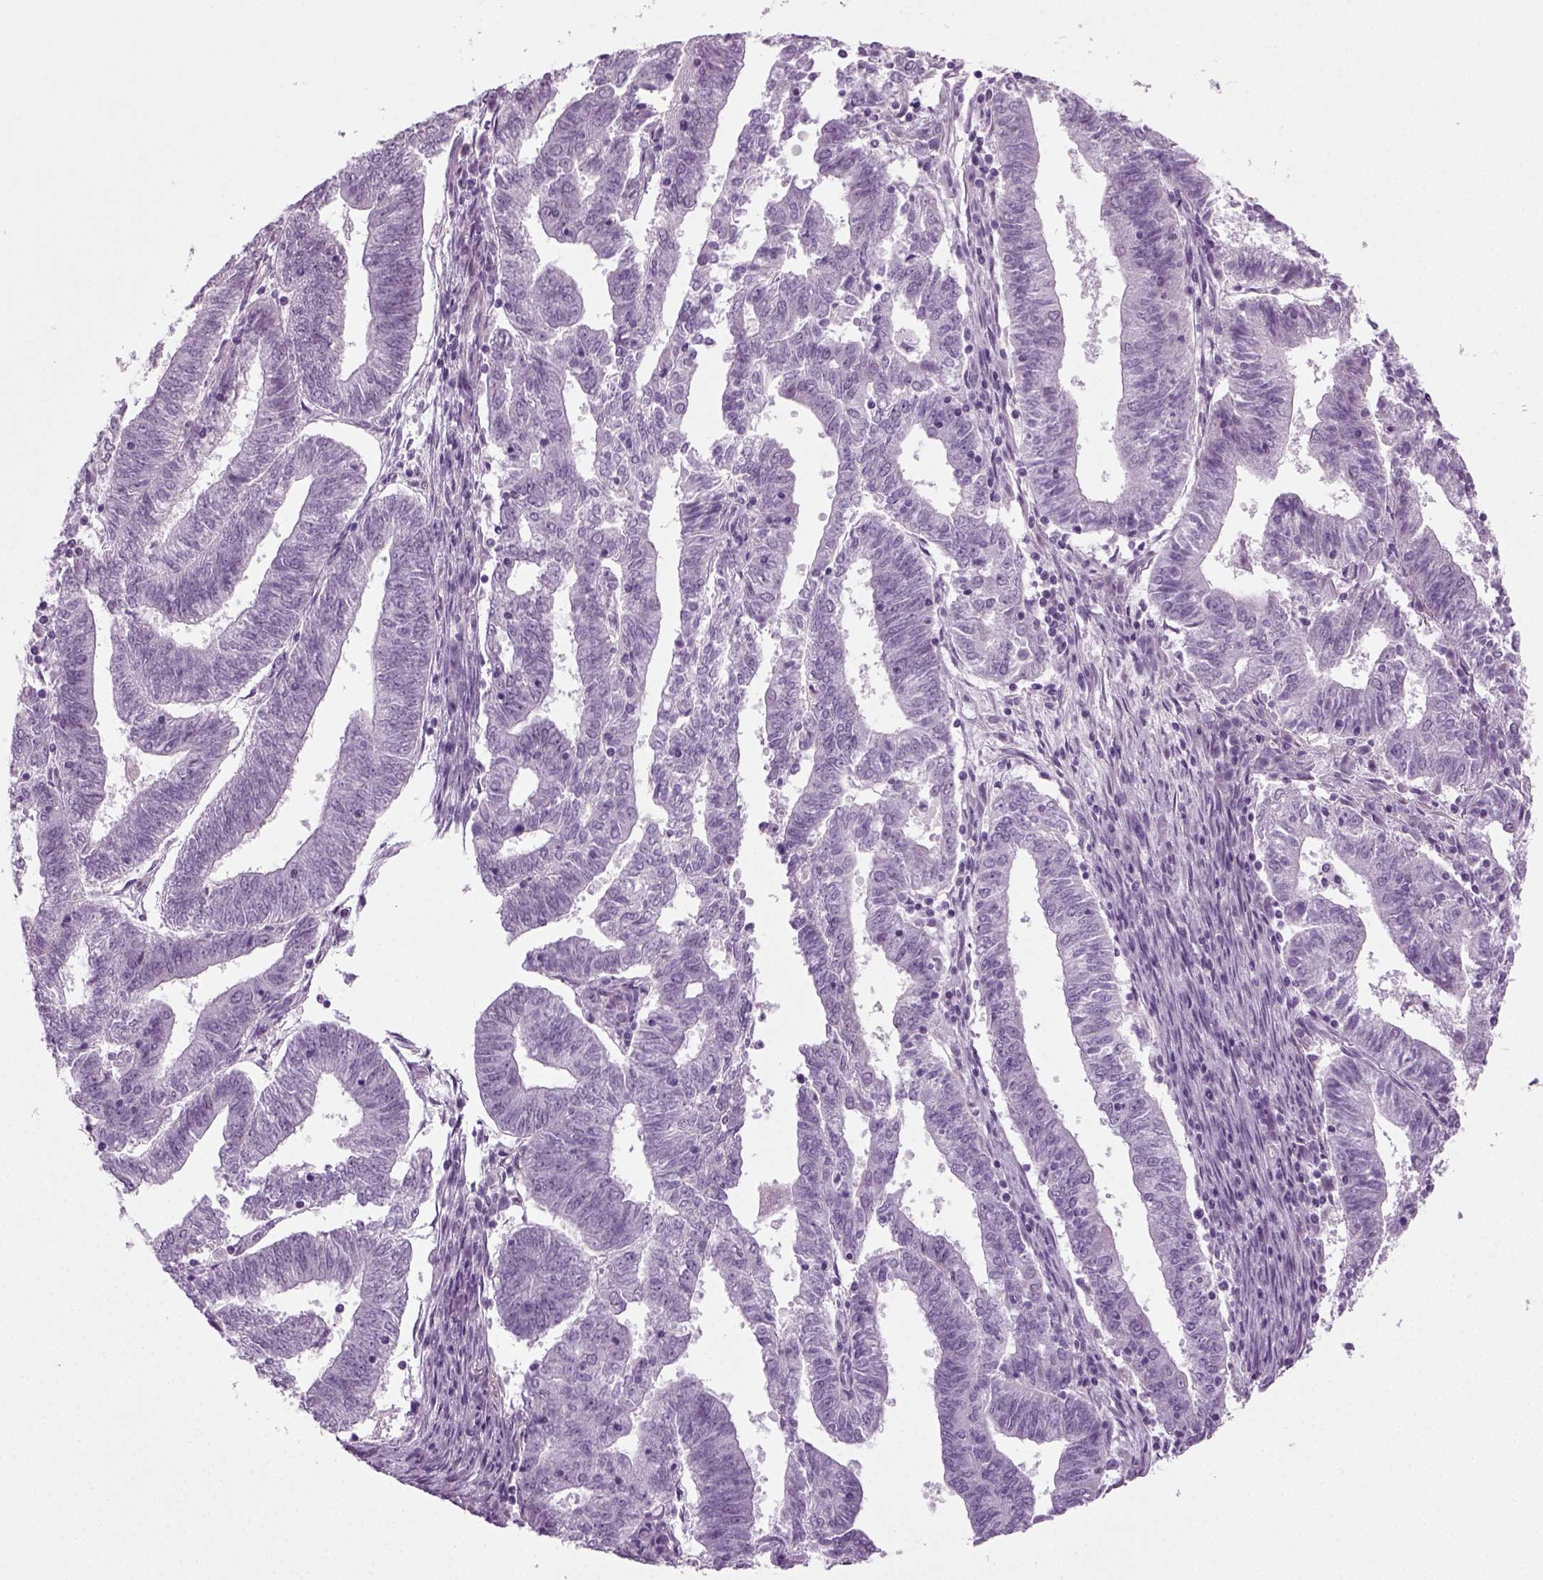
{"staining": {"intensity": "negative", "quantity": "none", "location": "none"}, "tissue": "endometrial cancer", "cell_type": "Tumor cells", "image_type": "cancer", "snomed": [{"axis": "morphology", "description": "Adenocarcinoma, NOS"}, {"axis": "topography", "description": "Endometrium"}], "caption": "A high-resolution photomicrograph shows IHC staining of endometrial adenocarcinoma, which shows no significant positivity in tumor cells.", "gene": "ZC2HC1C", "patient": {"sex": "female", "age": 82}}